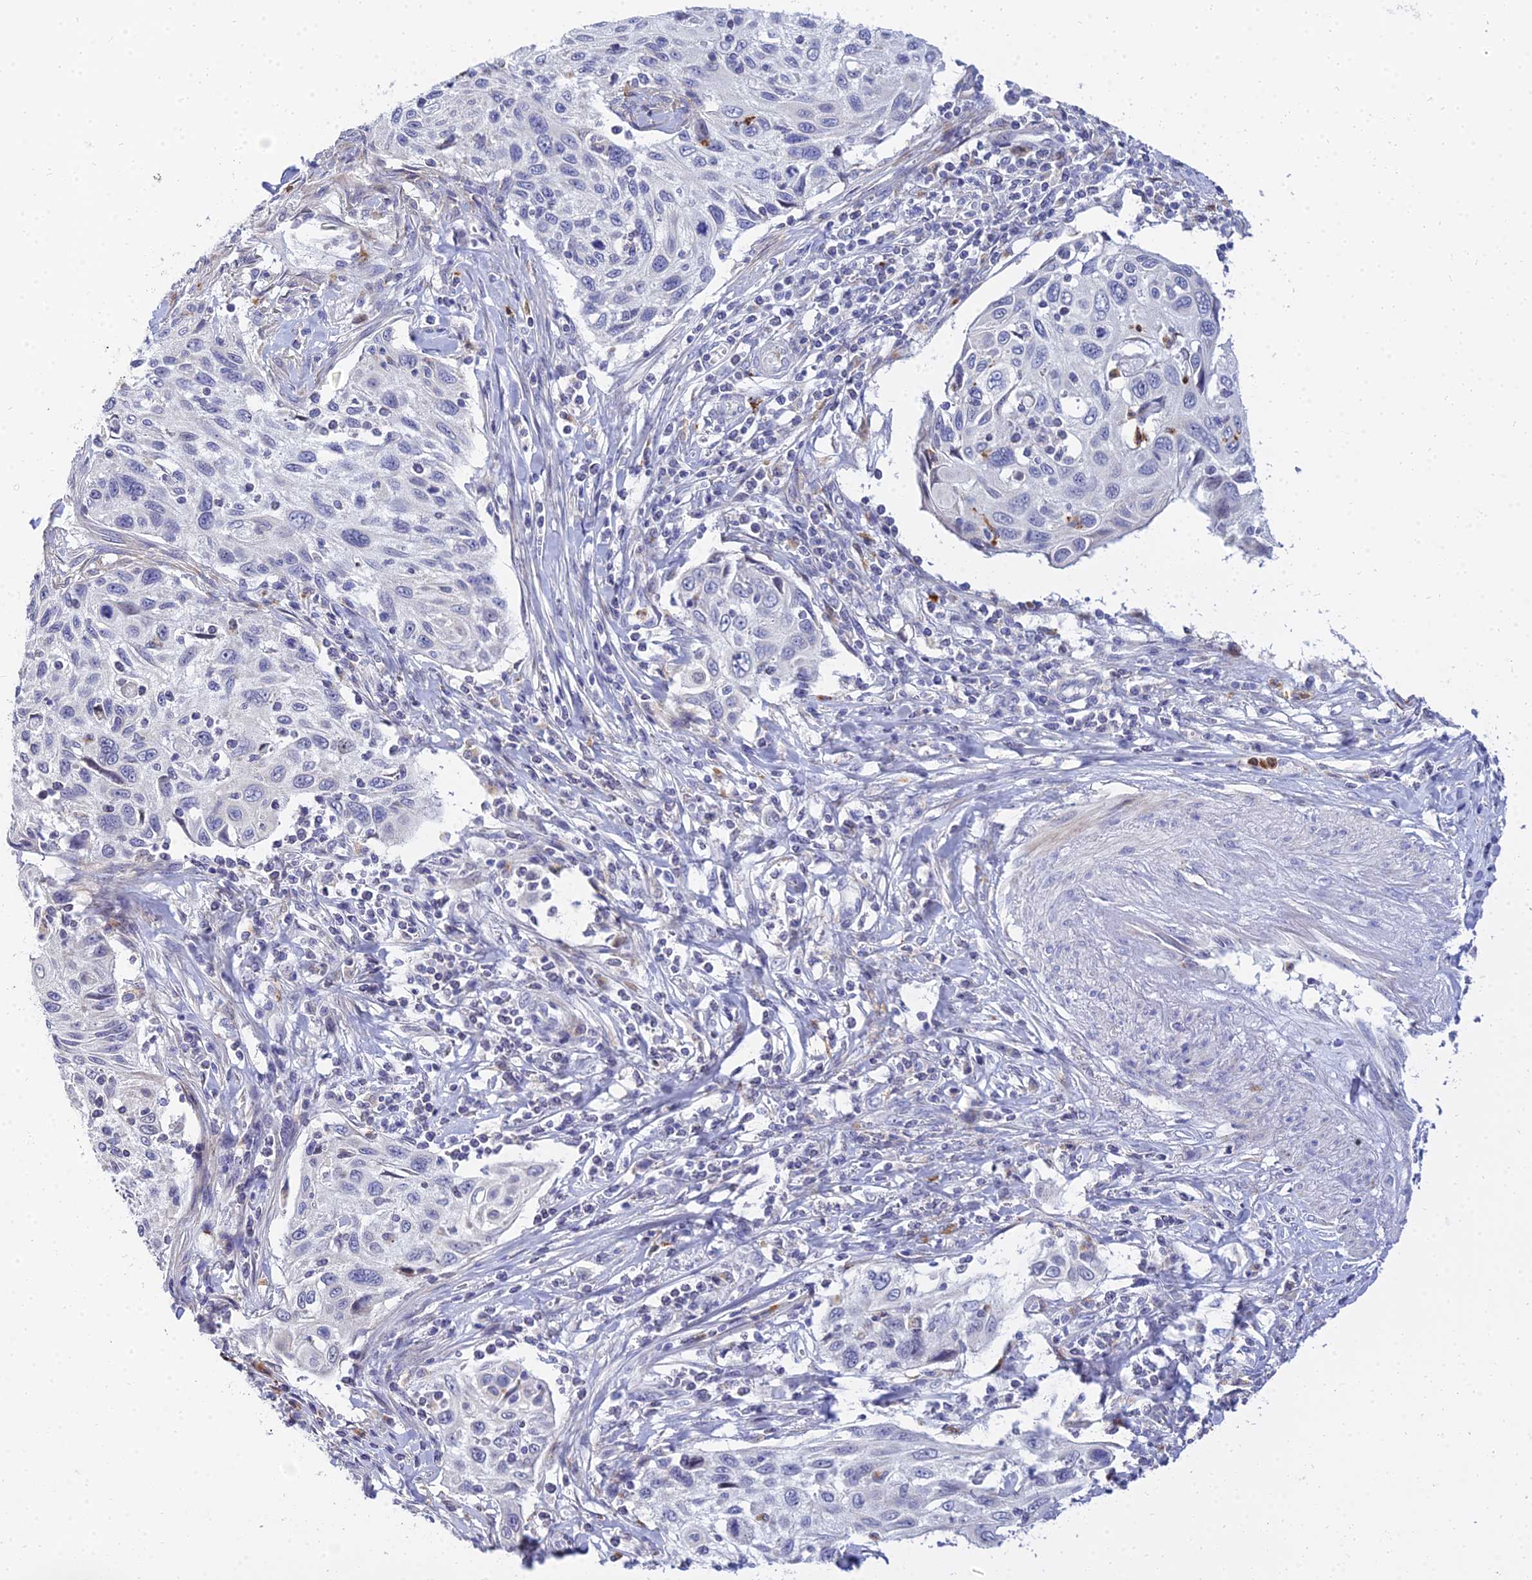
{"staining": {"intensity": "negative", "quantity": "none", "location": "none"}, "tissue": "cervical cancer", "cell_type": "Tumor cells", "image_type": "cancer", "snomed": [{"axis": "morphology", "description": "Squamous cell carcinoma, NOS"}, {"axis": "topography", "description": "Cervix"}], "caption": "Immunohistochemistry (IHC) photomicrograph of neoplastic tissue: cervical squamous cell carcinoma stained with DAB exhibits no significant protein expression in tumor cells. (Stains: DAB (3,3'-diaminobenzidine) immunohistochemistry (IHC) with hematoxylin counter stain, Microscopy: brightfield microscopy at high magnification).", "gene": "VWC2L", "patient": {"sex": "female", "age": 70}}